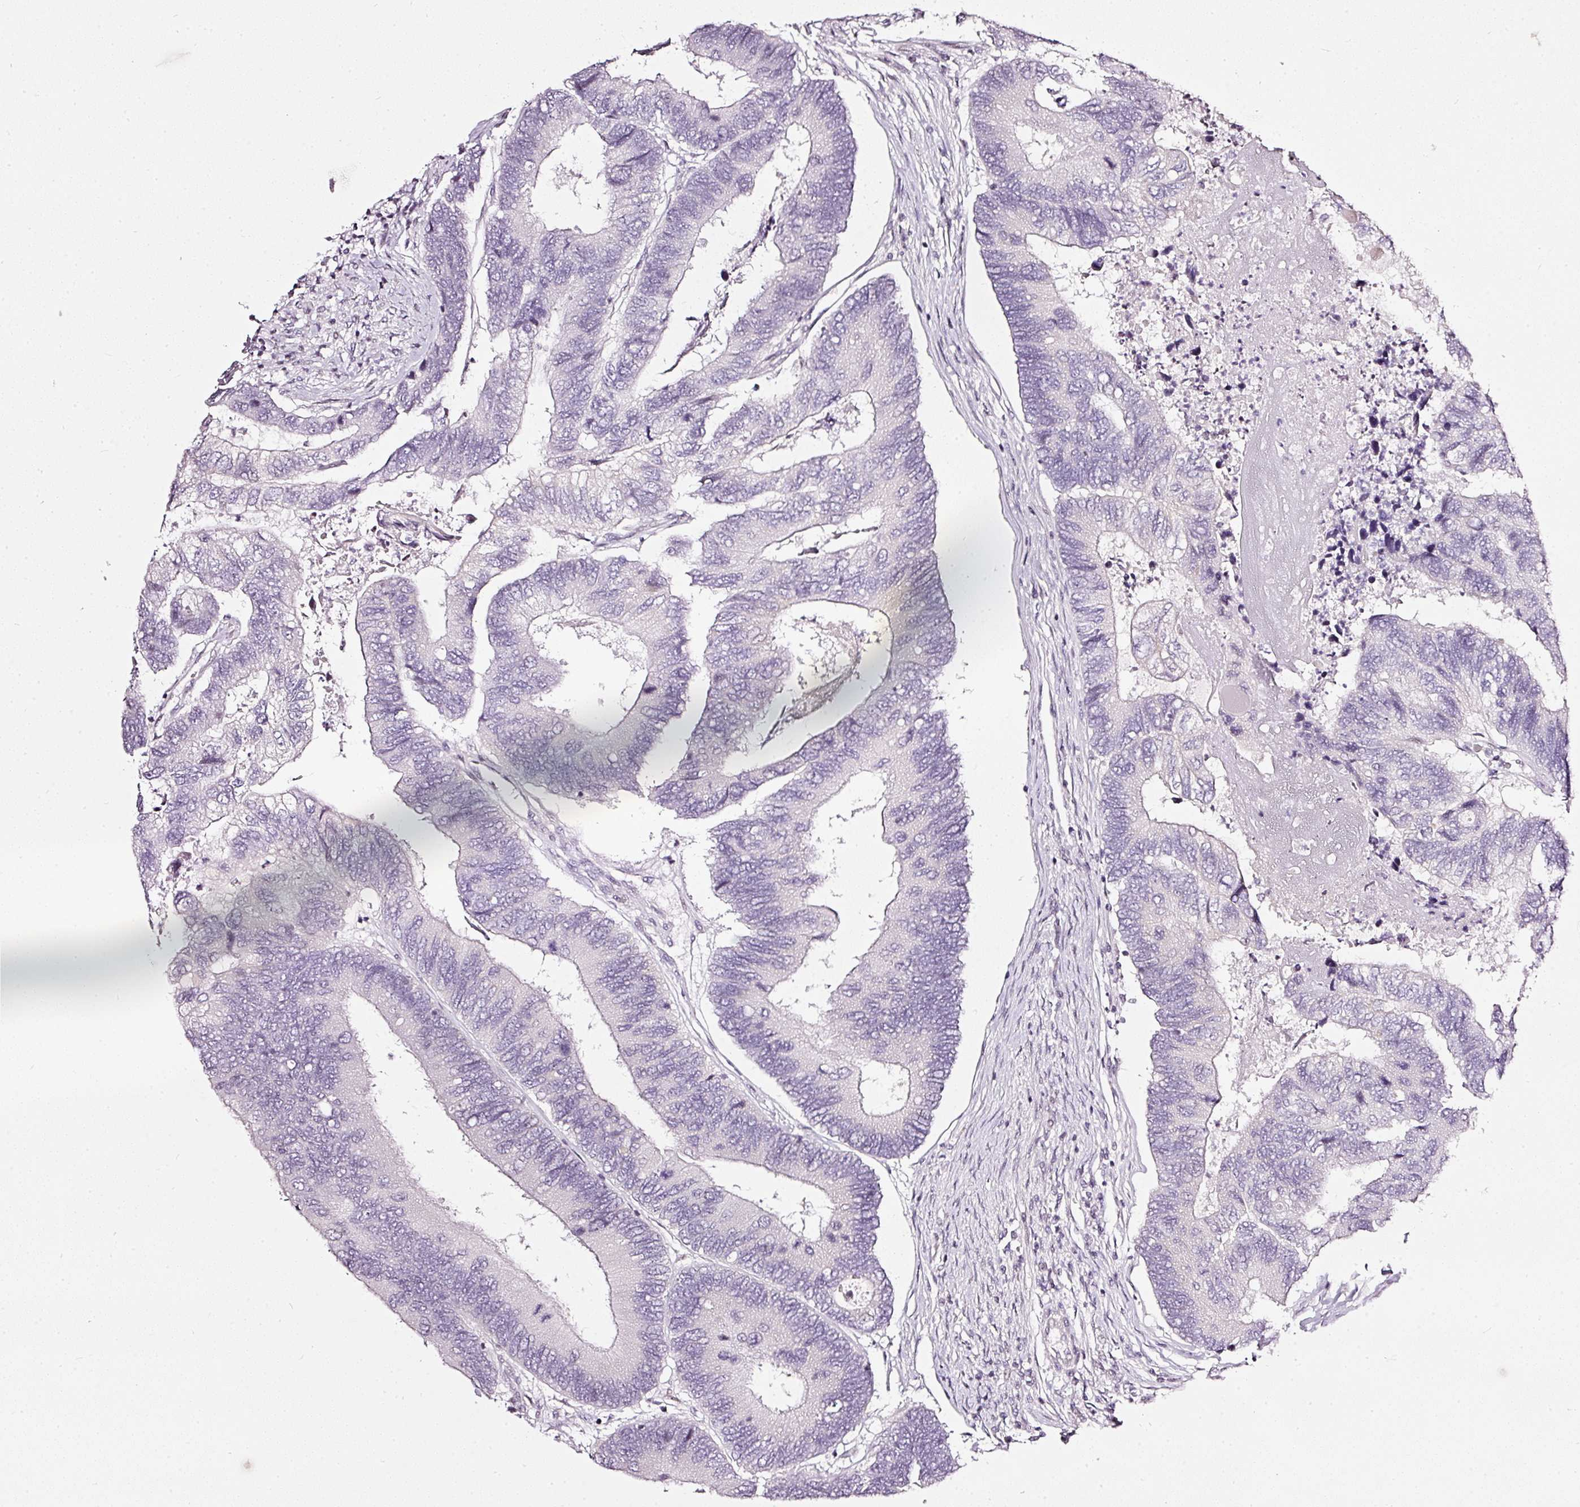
{"staining": {"intensity": "negative", "quantity": "none", "location": "none"}, "tissue": "colorectal cancer", "cell_type": "Tumor cells", "image_type": "cancer", "snomed": [{"axis": "morphology", "description": "Adenocarcinoma, NOS"}, {"axis": "topography", "description": "Colon"}], "caption": "Immunohistochemistry (IHC) micrograph of human colorectal adenocarcinoma stained for a protein (brown), which shows no expression in tumor cells.", "gene": "NRDE2", "patient": {"sex": "female", "age": 67}}